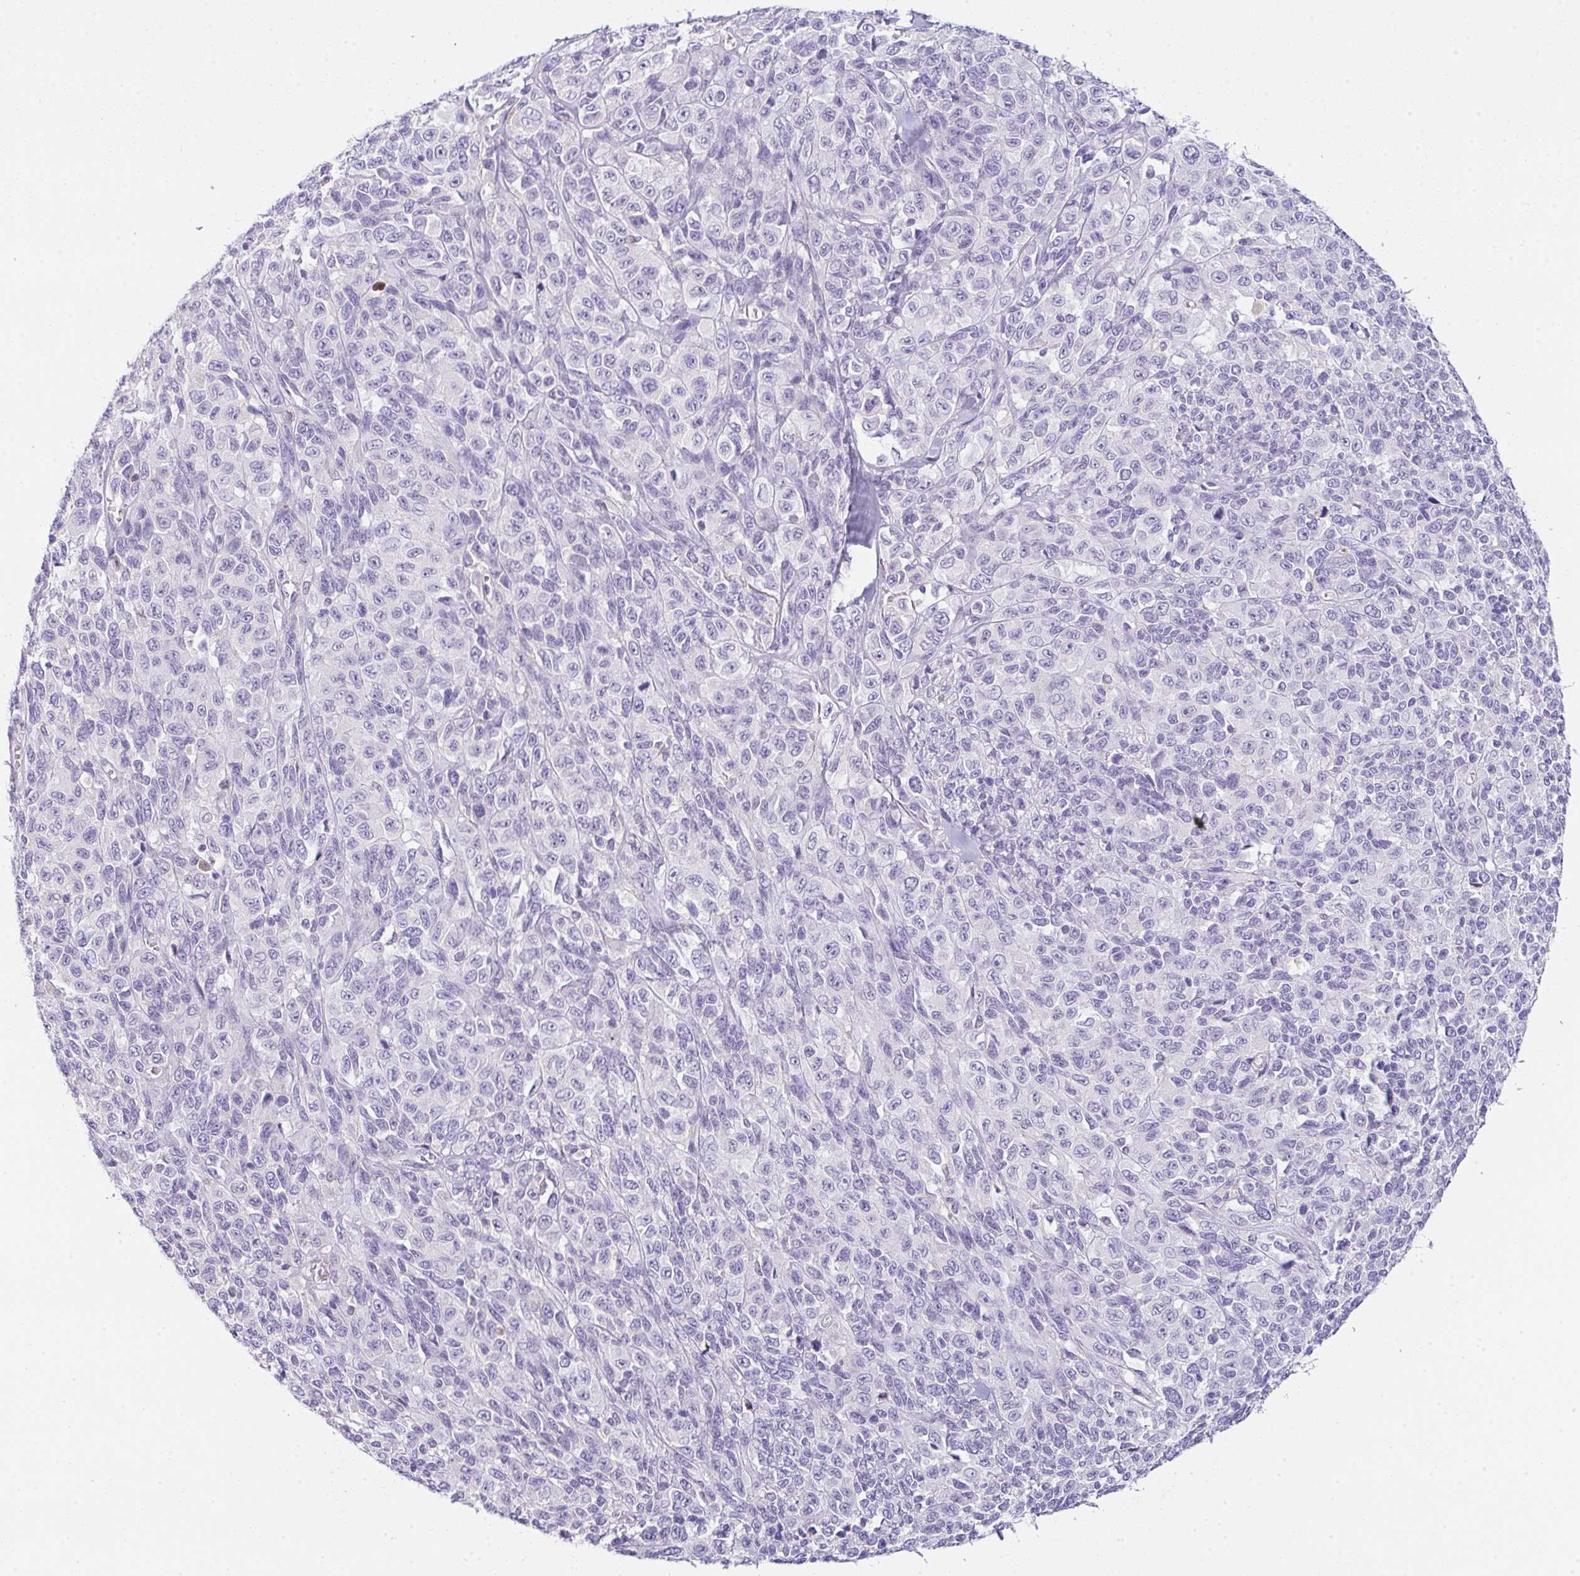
{"staining": {"intensity": "negative", "quantity": "none", "location": "none"}, "tissue": "melanoma", "cell_type": "Tumor cells", "image_type": "cancer", "snomed": [{"axis": "morphology", "description": "Malignant melanoma, NOS"}, {"axis": "topography", "description": "Skin"}], "caption": "The immunohistochemistry photomicrograph has no significant expression in tumor cells of melanoma tissue.", "gene": "COX7B", "patient": {"sex": "female", "age": 66}}